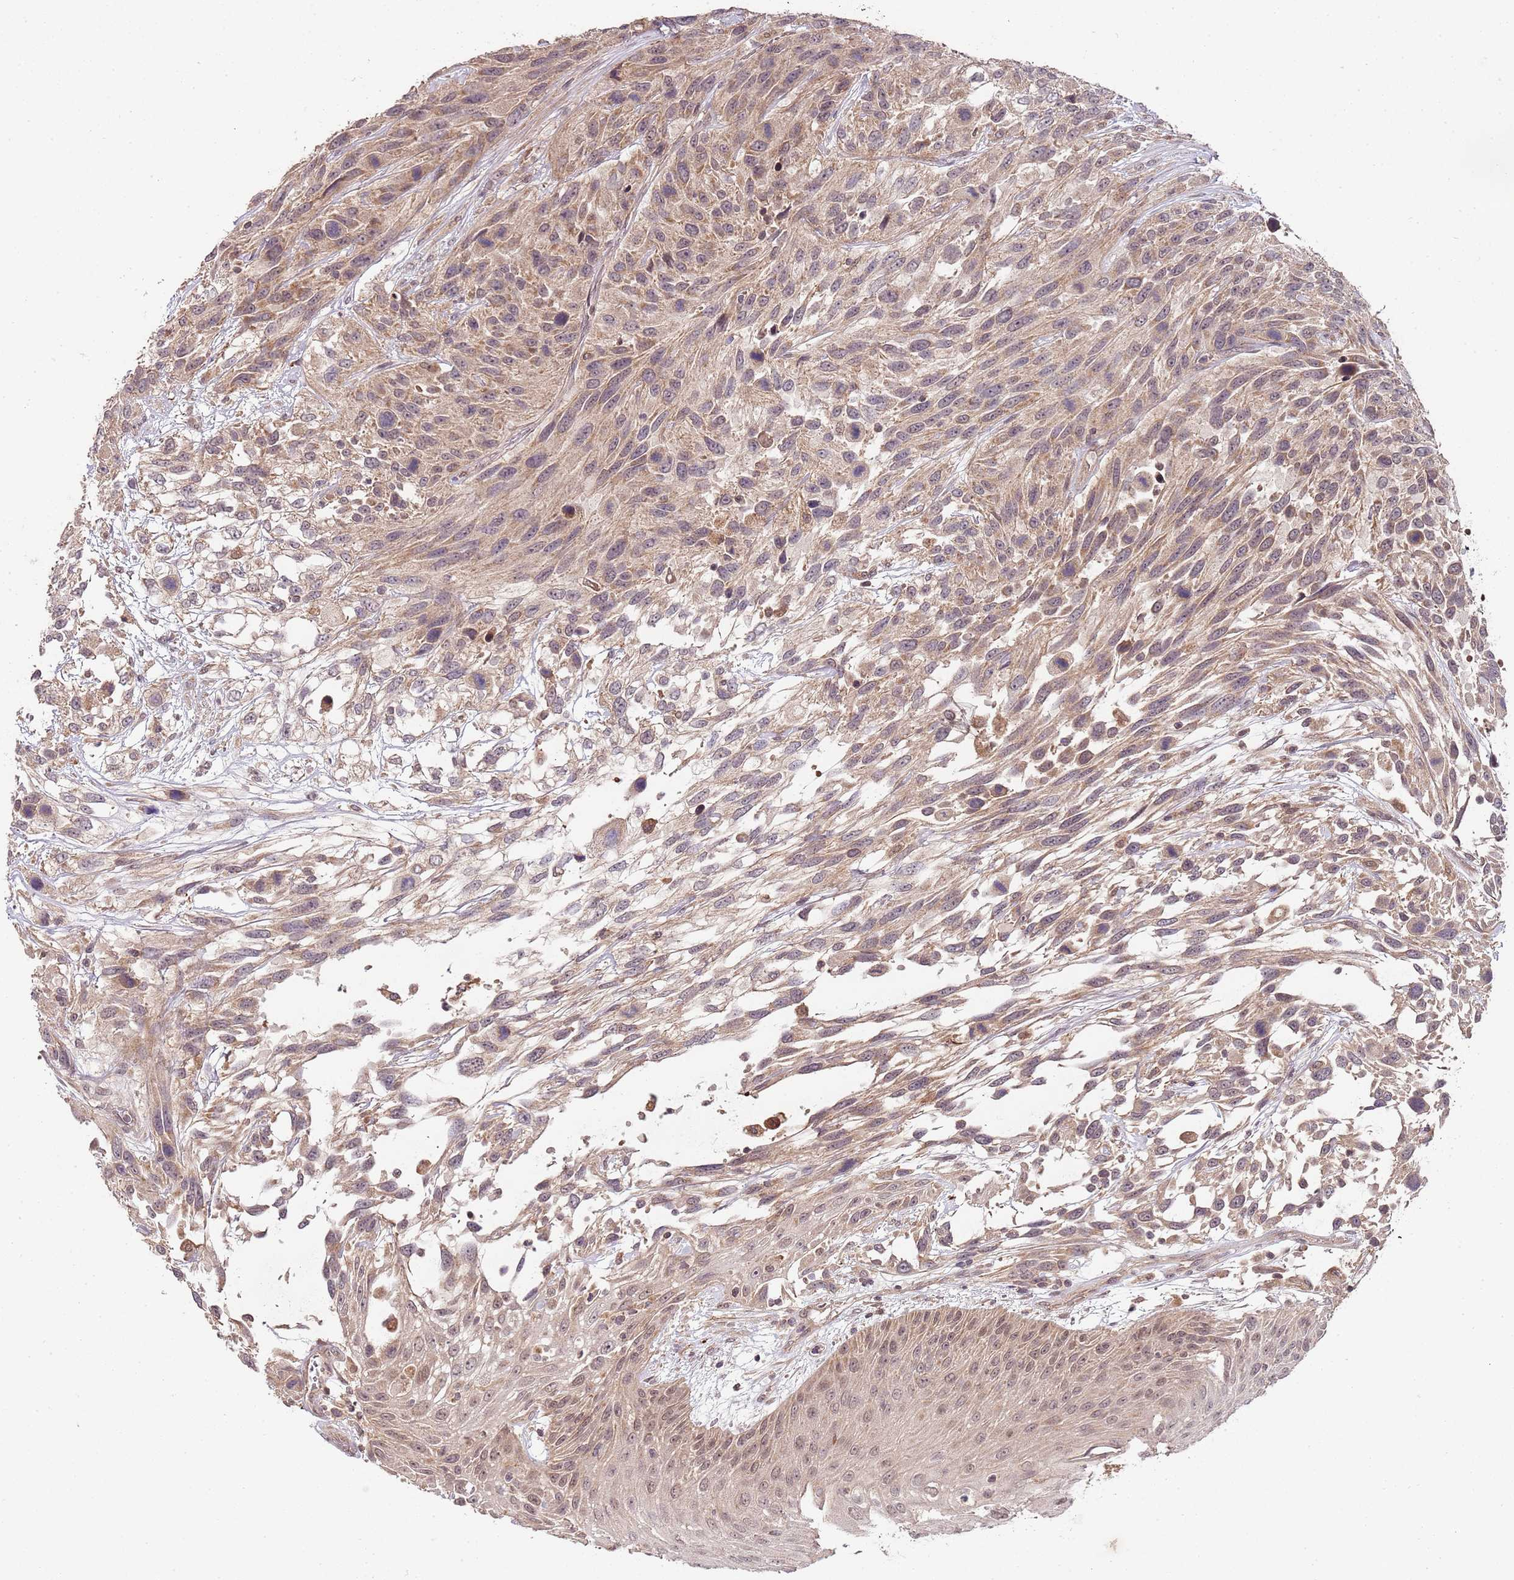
{"staining": {"intensity": "moderate", "quantity": ">75%", "location": "cytoplasmic/membranous"}, "tissue": "urothelial cancer", "cell_type": "Tumor cells", "image_type": "cancer", "snomed": [{"axis": "morphology", "description": "Urothelial carcinoma, High grade"}, {"axis": "topography", "description": "Urinary bladder"}], "caption": "Immunohistochemistry histopathology image of neoplastic tissue: urothelial cancer stained using immunohistochemistry displays medium levels of moderate protein expression localized specifically in the cytoplasmic/membranous of tumor cells, appearing as a cytoplasmic/membranous brown color.", "gene": "LIN37", "patient": {"sex": "female", "age": 70}}